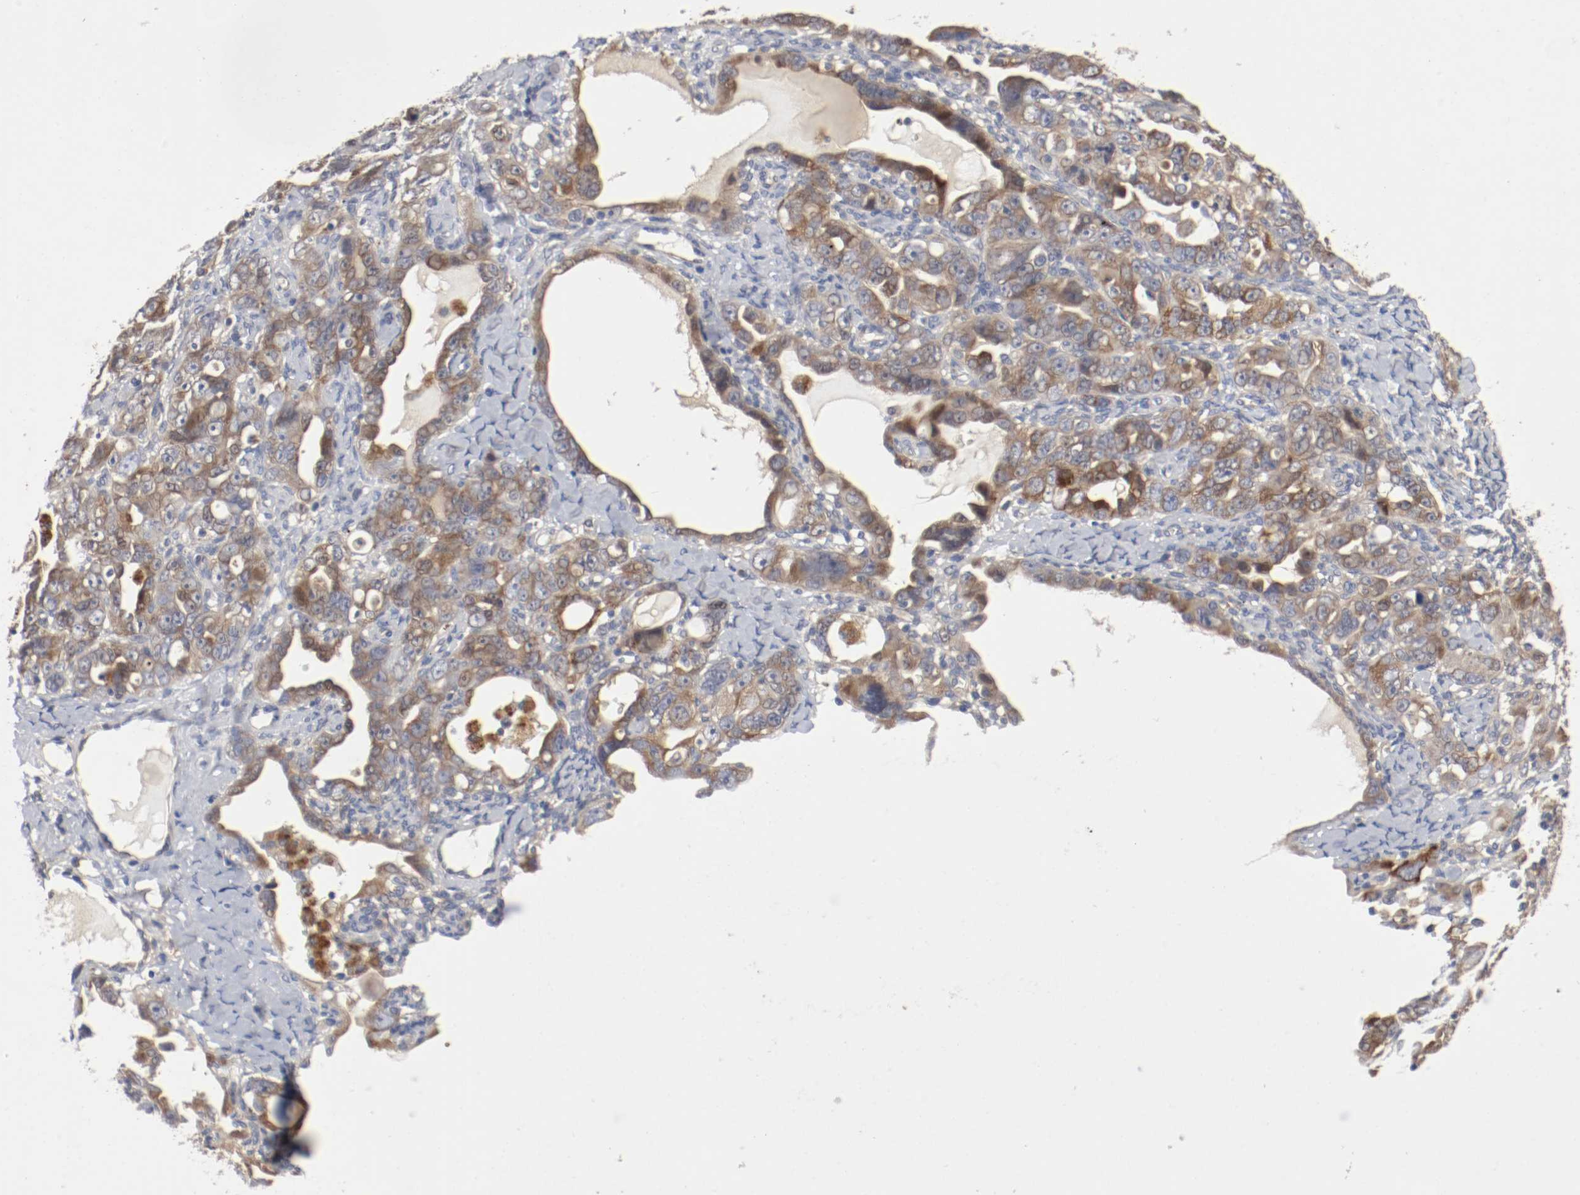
{"staining": {"intensity": "moderate", "quantity": ">75%", "location": "cytoplasmic/membranous"}, "tissue": "ovarian cancer", "cell_type": "Tumor cells", "image_type": "cancer", "snomed": [{"axis": "morphology", "description": "Cystadenocarcinoma, serous, NOS"}, {"axis": "topography", "description": "Ovary"}], "caption": "Human ovarian cancer (serous cystadenocarcinoma) stained for a protein (brown) exhibits moderate cytoplasmic/membranous positive expression in approximately >75% of tumor cells.", "gene": "REN", "patient": {"sex": "female", "age": 66}}